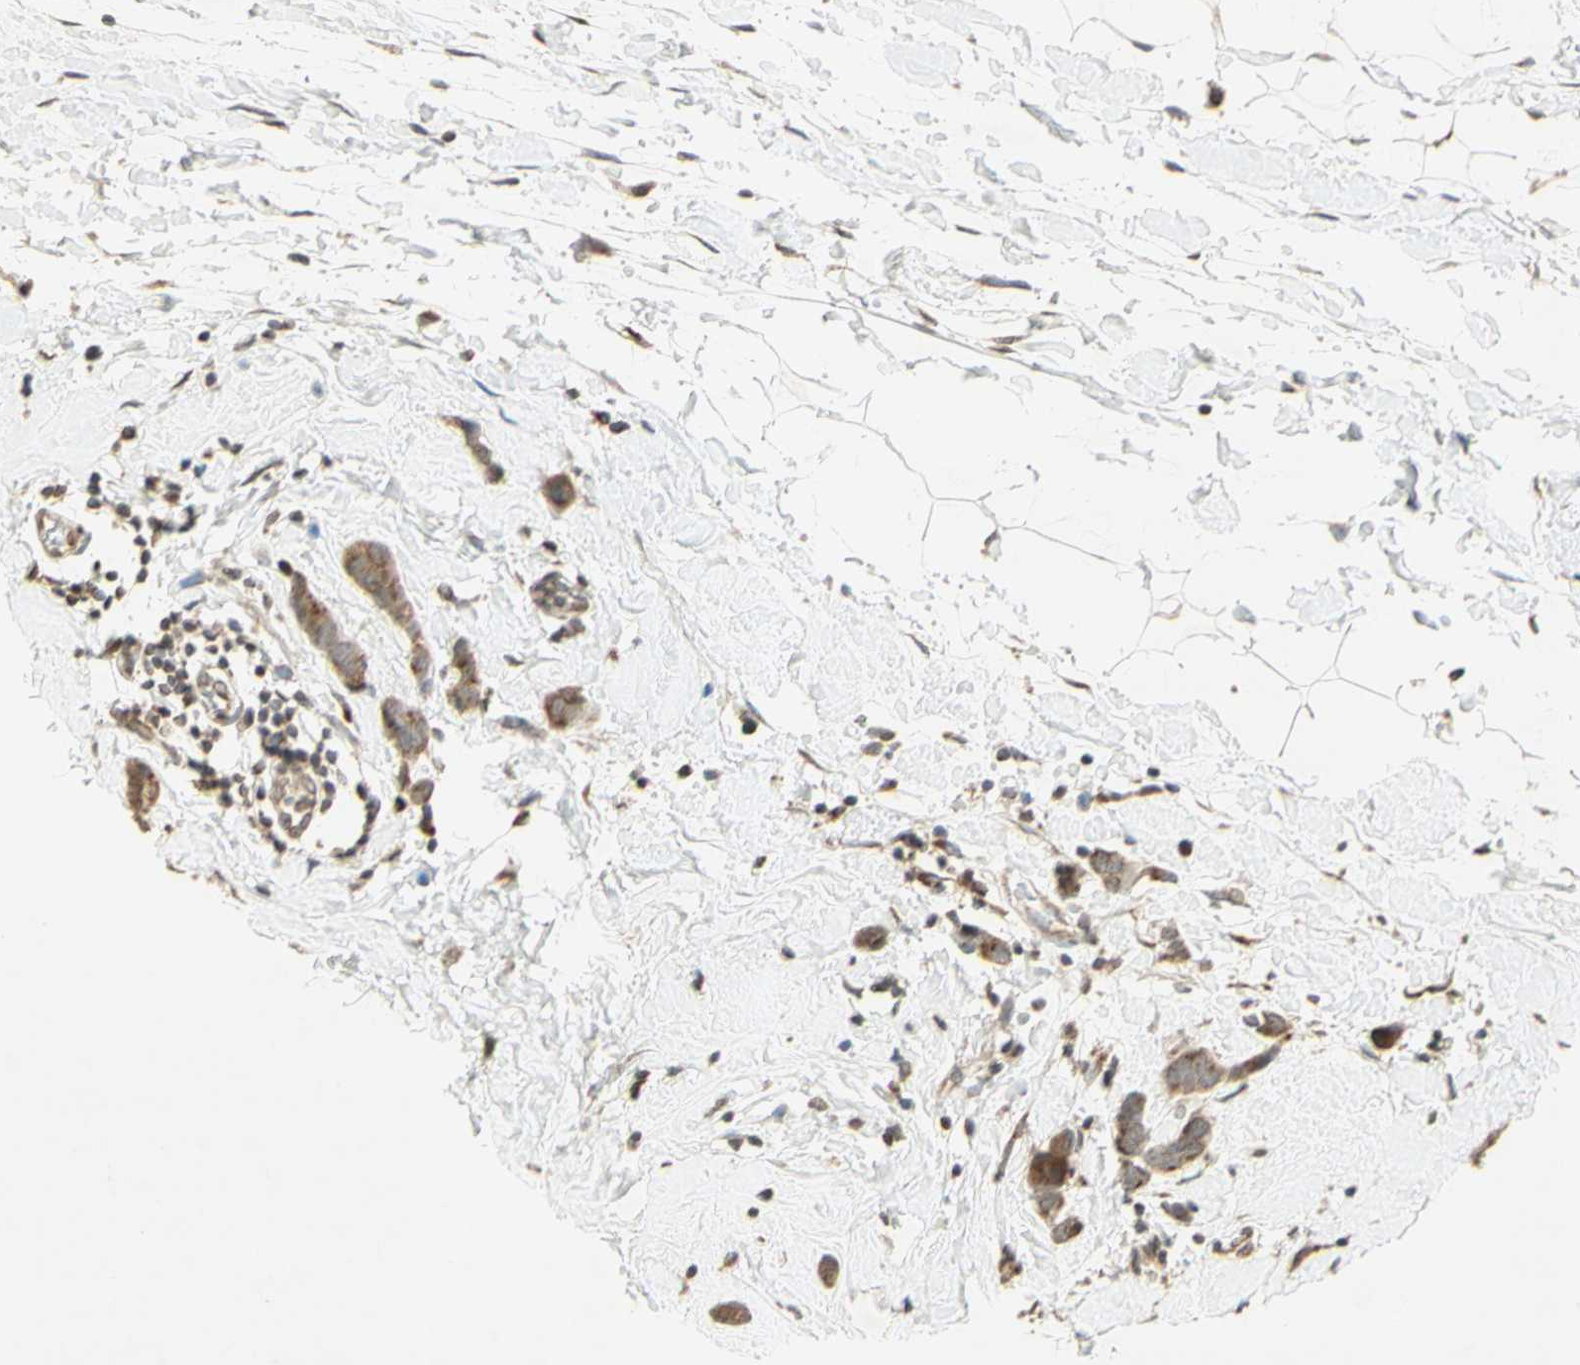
{"staining": {"intensity": "moderate", "quantity": ">75%", "location": "cytoplasmic/membranous"}, "tissue": "breast cancer", "cell_type": "Tumor cells", "image_type": "cancer", "snomed": [{"axis": "morphology", "description": "Normal tissue, NOS"}, {"axis": "morphology", "description": "Duct carcinoma"}, {"axis": "topography", "description": "Breast"}], "caption": "Moderate cytoplasmic/membranous staining is identified in about >75% of tumor cells in breast infiltrating ductal carcinoma.", "gene": "CCNI", "patient": {"sex": "female", "age": 50}}